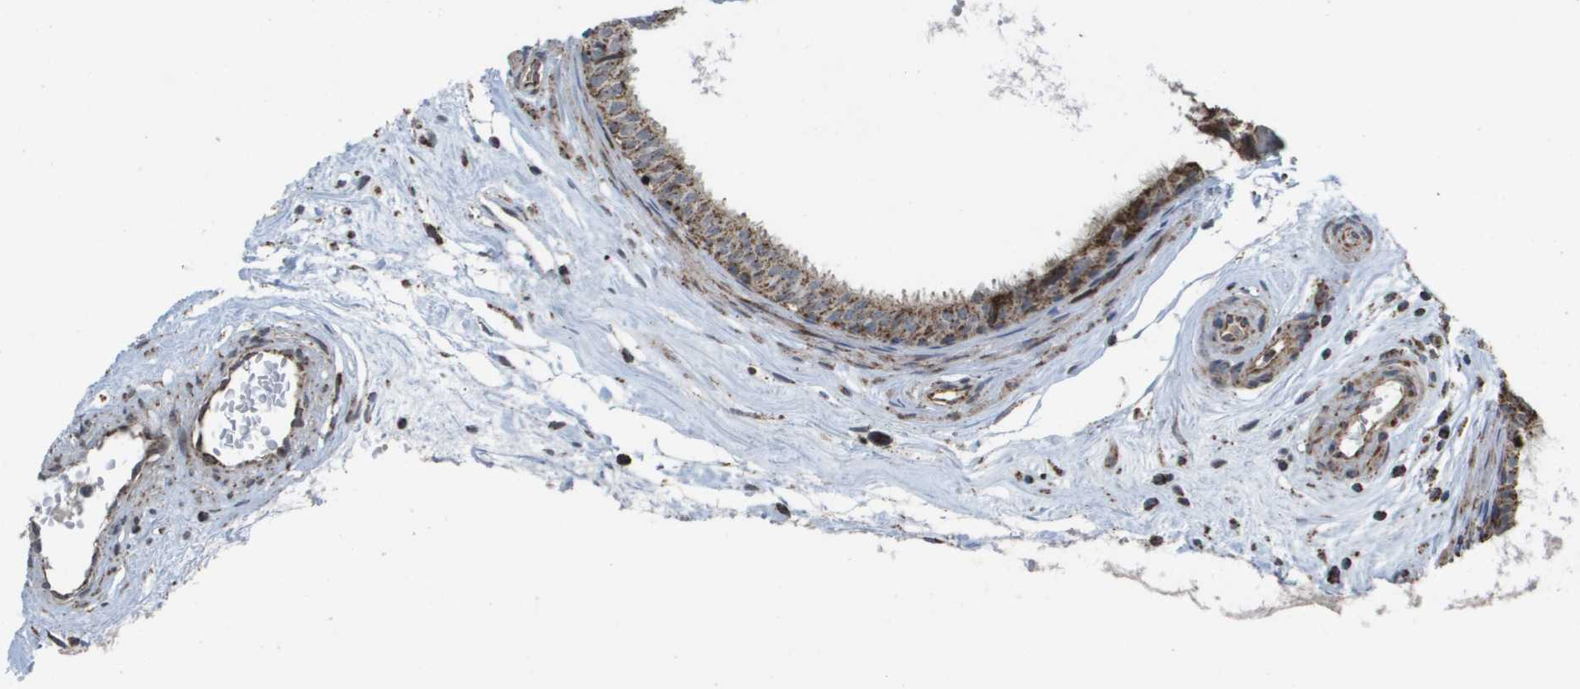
{"staining": {"intensity": "moderate", "quantity": ">75%", "location": "cytoplasmic/membranous"}, "tissue": "epididymis", "cell_type": "Glandular cells", "image_type": "normal", "snomed": [{"axis": "morphology", "description": "Normal tissue, NOS"}, {"axis": "morphology", "description": "Inflammation, NOS"}, {"axis": "topography", "description": "Epididymis"}], "caption": "Protein analysis of unremarkable epididymis reveals moderate cytoplasmic/membranous expression in approximately >75% of glandular cells.", "gene": "HSPE1", "patient": {"sex": "male", "age": 85}}